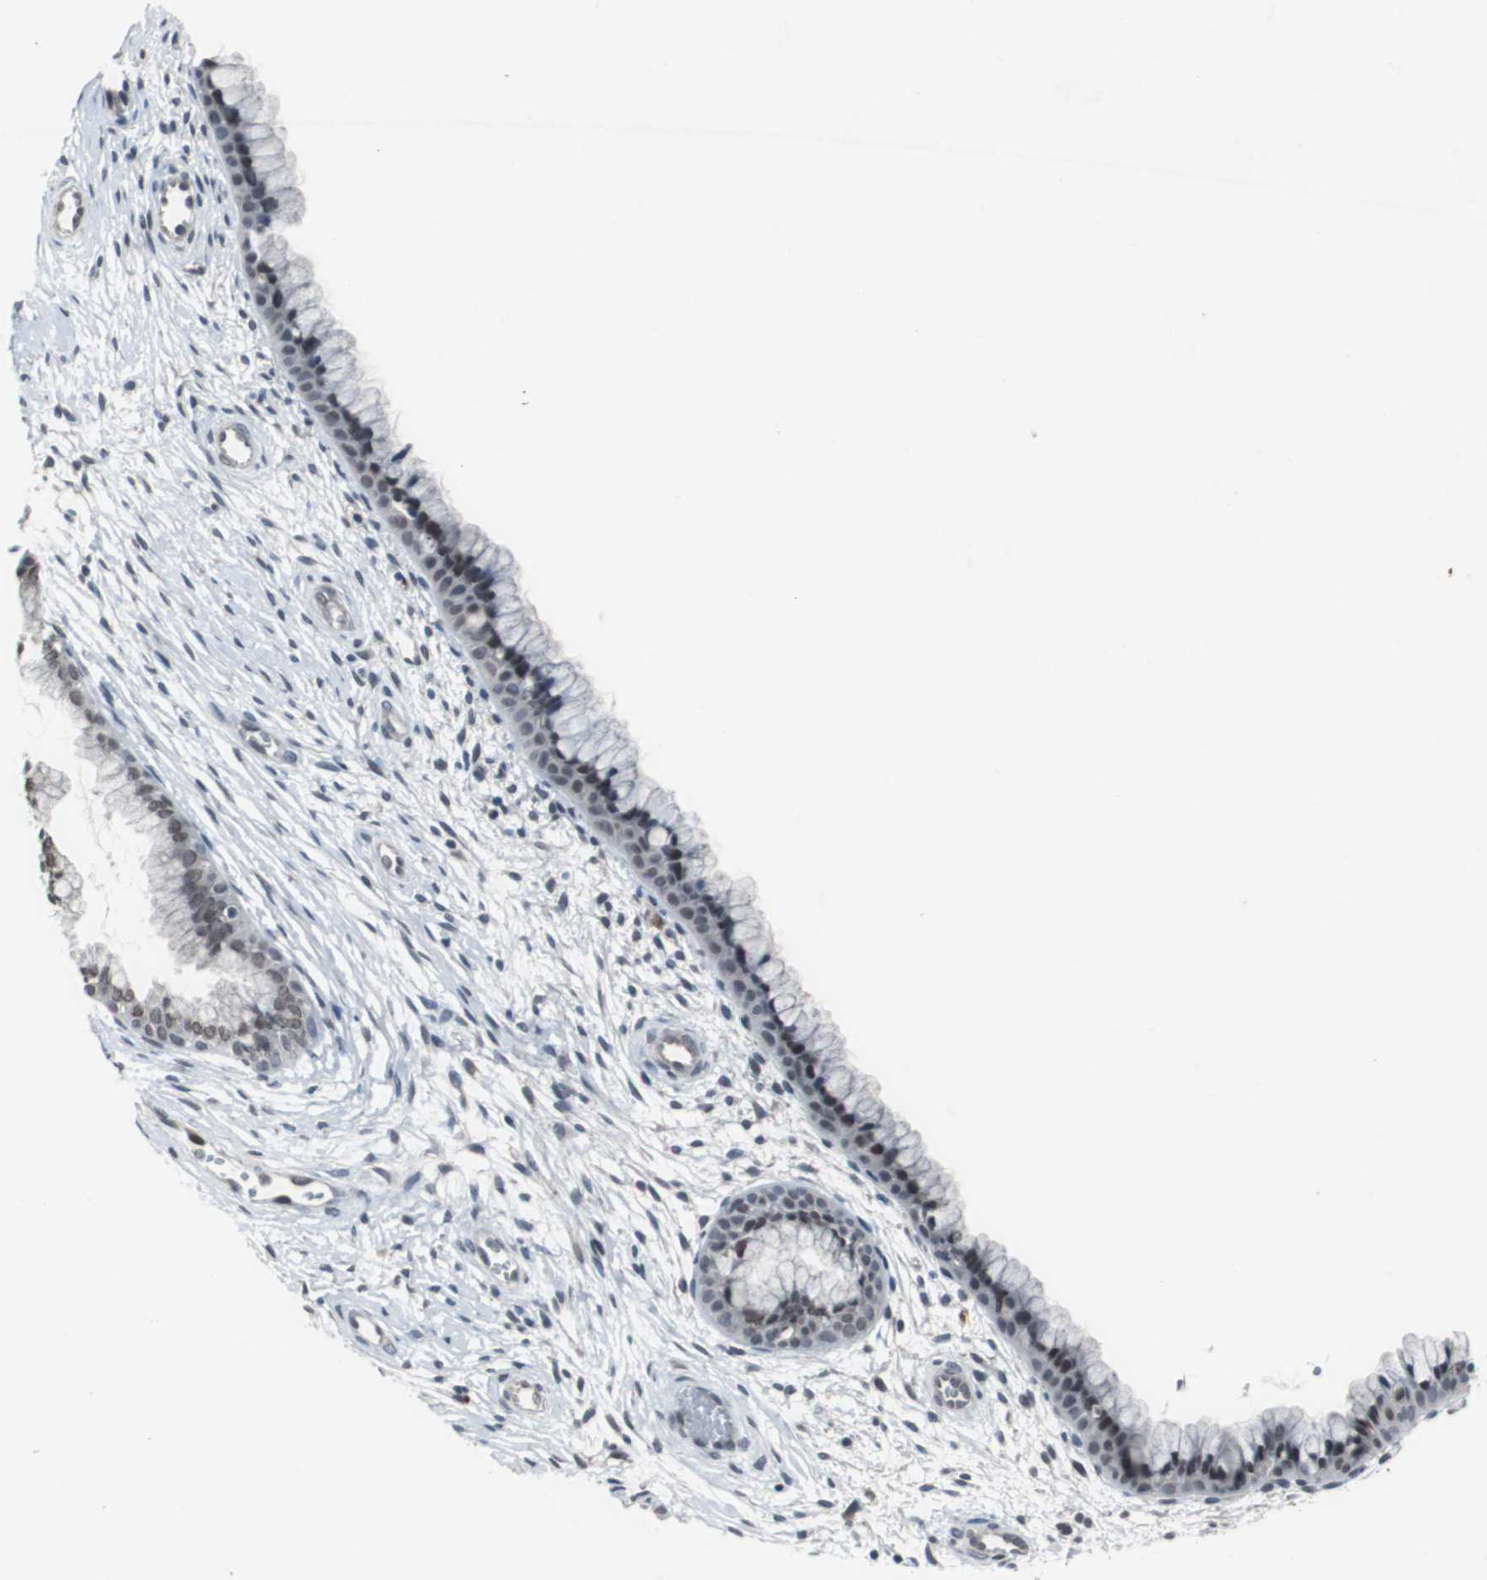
{"staining": {"intensity": "strong", "quantity": ">75%", "location": "nuclear"}, "tissue": "cervix", "cell_type": "Glandular cells", "image_type": "normal", "snomed": [{"axis": "morphology", "description": "Normal tissue, NOS"}, {"axis": "topography", "description": "Cervix"}], "caption": "Cervix stained with DAB (3,3'-diaminobenzidine) immunohistochemistry exhibits high levels of strong nuclear expression in about >75% of glandular cells.", "gene": "FOXP4", "patient": {"sex": "female", "age": 39}}